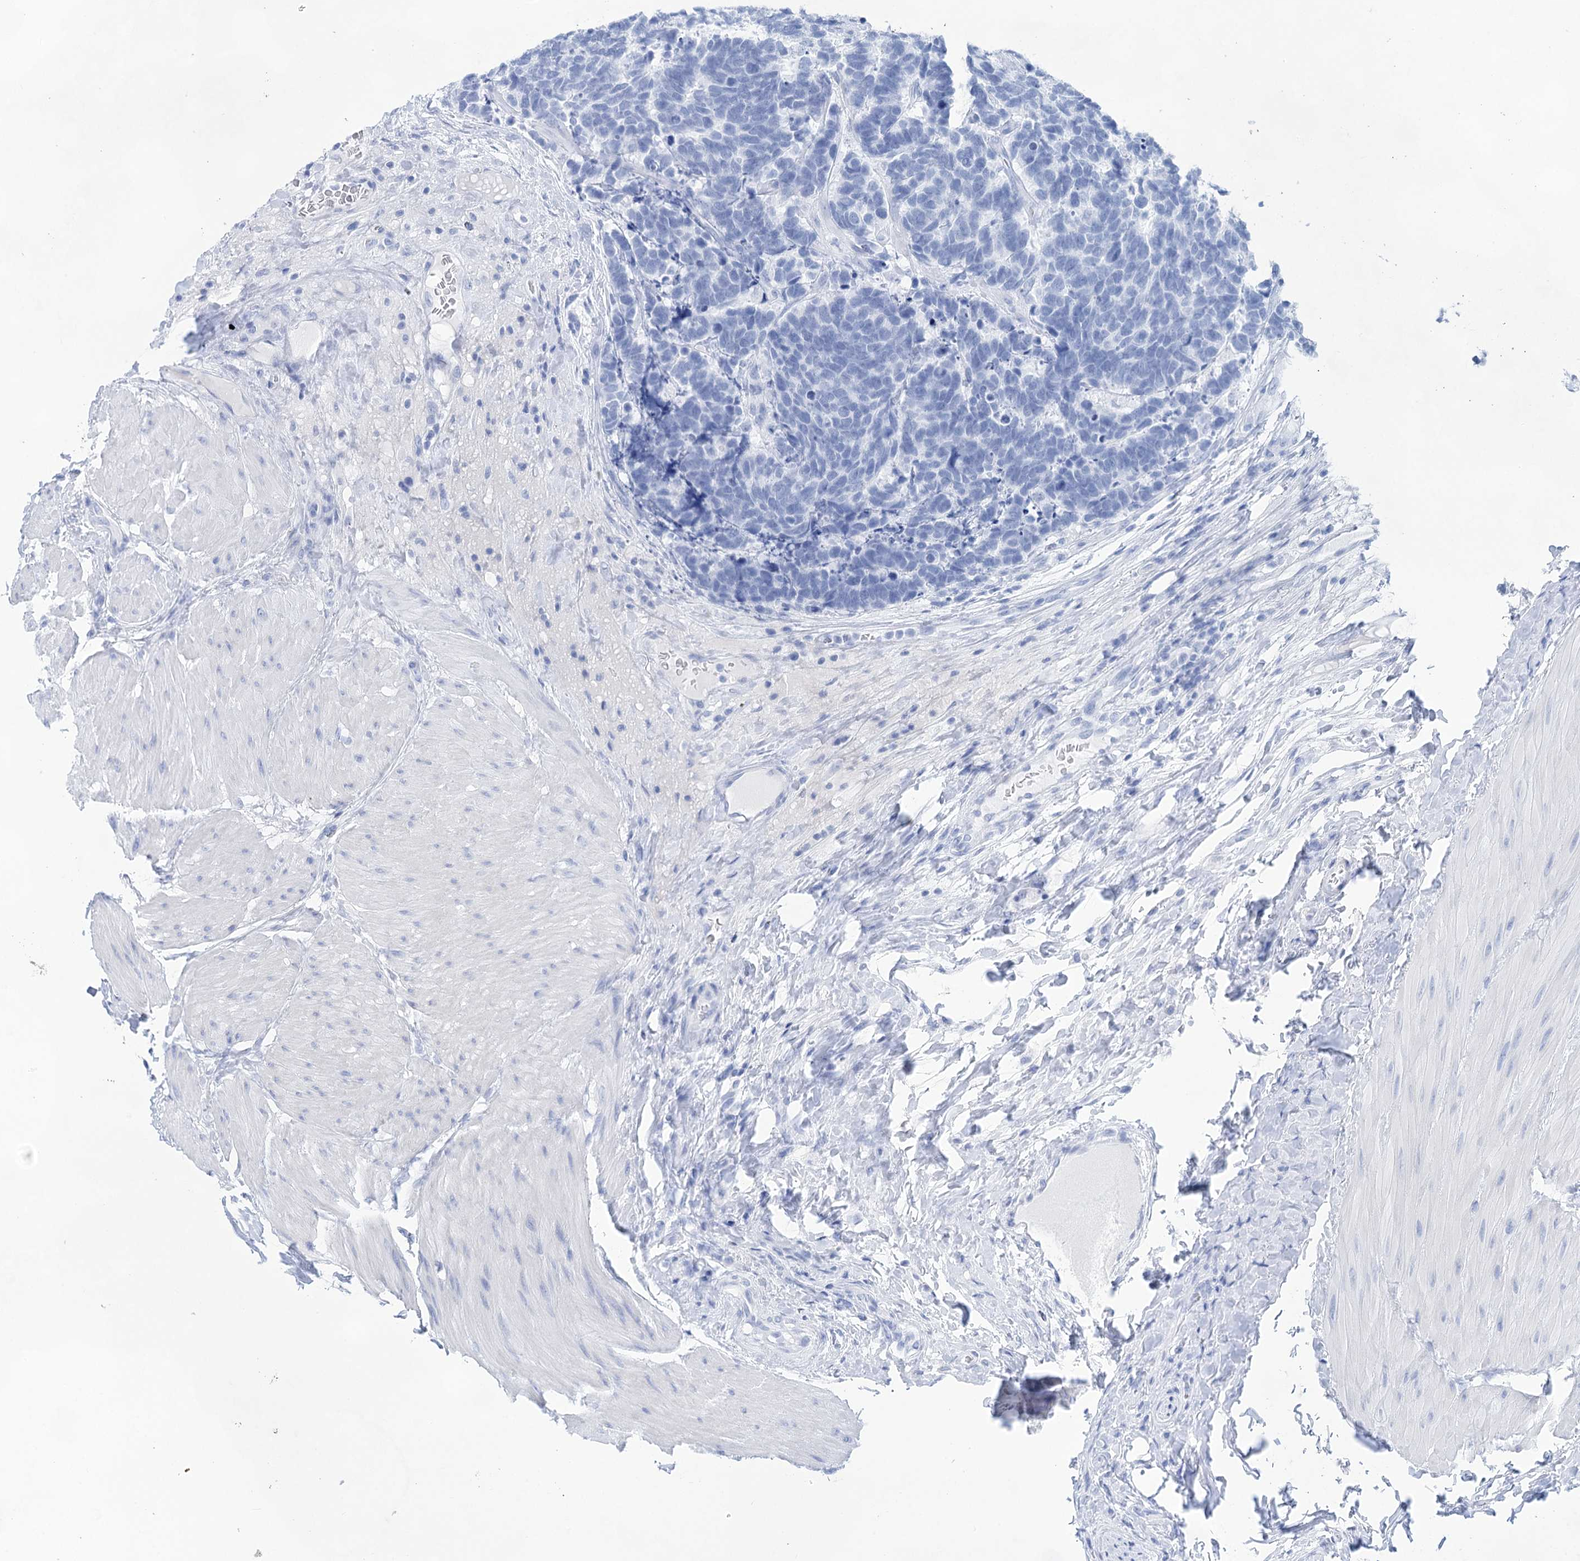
{"staining": {"intensity": "negative", "quantity": "none", "location": "none"}, "tissue": "carcinoid", "cell_type": "Tumor cells", "image_type": "cancer", "snomed": [{"axis": "morphology", "description": "Carcinoma, NOS"}, {"axis": "morphology", "description": "Carcinoid, malignant, NOS"}, {"axis": "topography", "description": "Urinary bladder"}], "caption": "This photomicrograph is of carcinoid (malignant) stained with immunohistochemistry to label a protein in brown with the nuclei are counter-stained blue. There is no positivity in tumor cells. (Brightfield microscopy of DAB (3,3'-diaminobenzidine) IHC at high magnification).", "gene": "LALBA", "patient": {"sex": "male", "age": 57}}